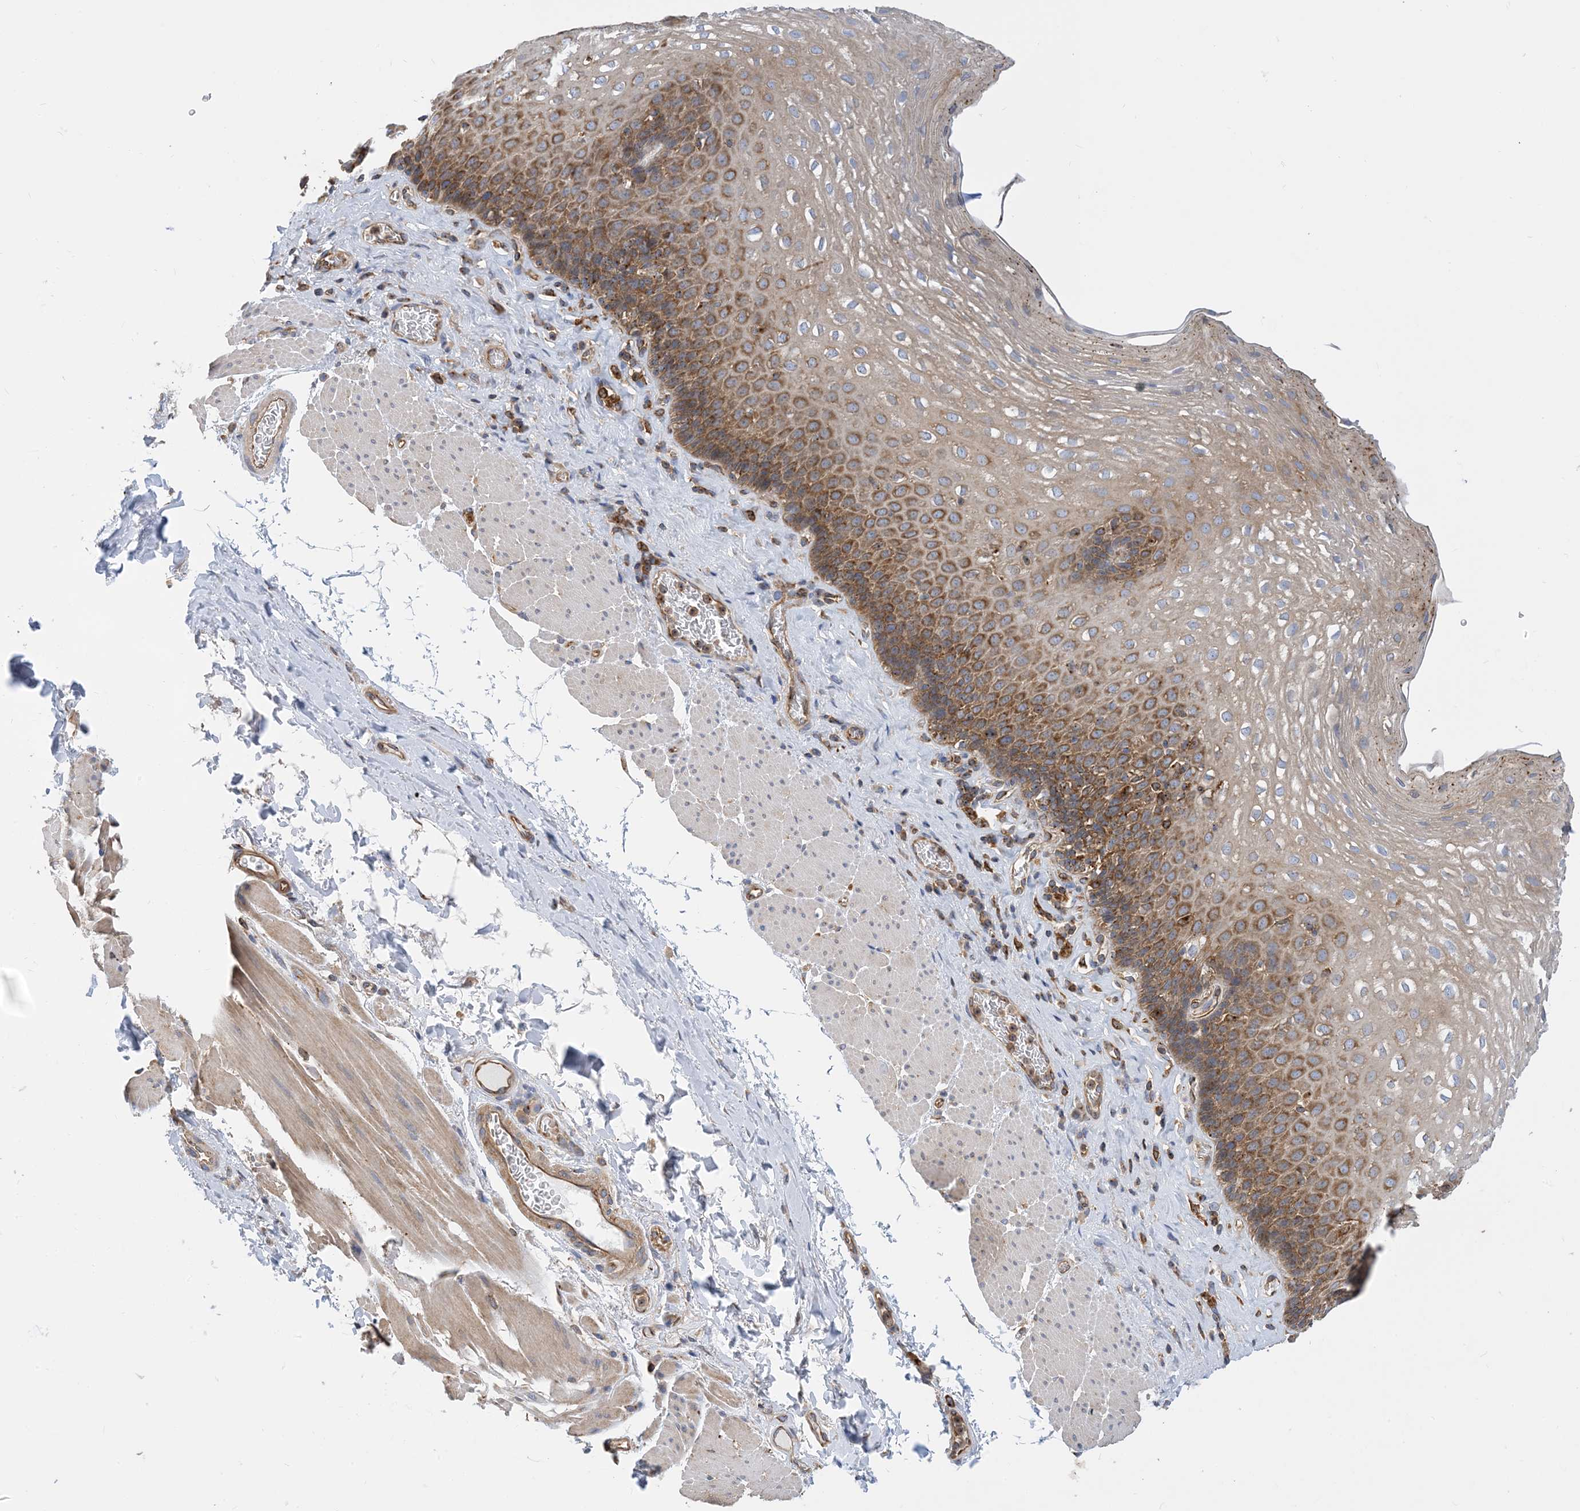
{"staining": {"intensity": "moderate", "quantity": "25%-75%", "location": "cytoplasmic/membranous"}, "tissue": "esophagus", "cell_type": "Squamous epithelial cells", "image_type": "normal", "snomed": [{"axis": "morphology", "description": "Normal tissue, NOS"}, {"axis": "topography", "description": "Esophagus"}], "caption": "DAB immunohistochemical staining of benign esophagus reveals moderate cytoplasmic/membranous protein expression in about 25%-75% of squamous epithelial cells. (DAB (3,3'-diaminobenzidine) = brown stain, brightfield microscopy at high magnification).", "gene": "DYNC1LI1", "patient": {"sex": "female", "age": 66}}